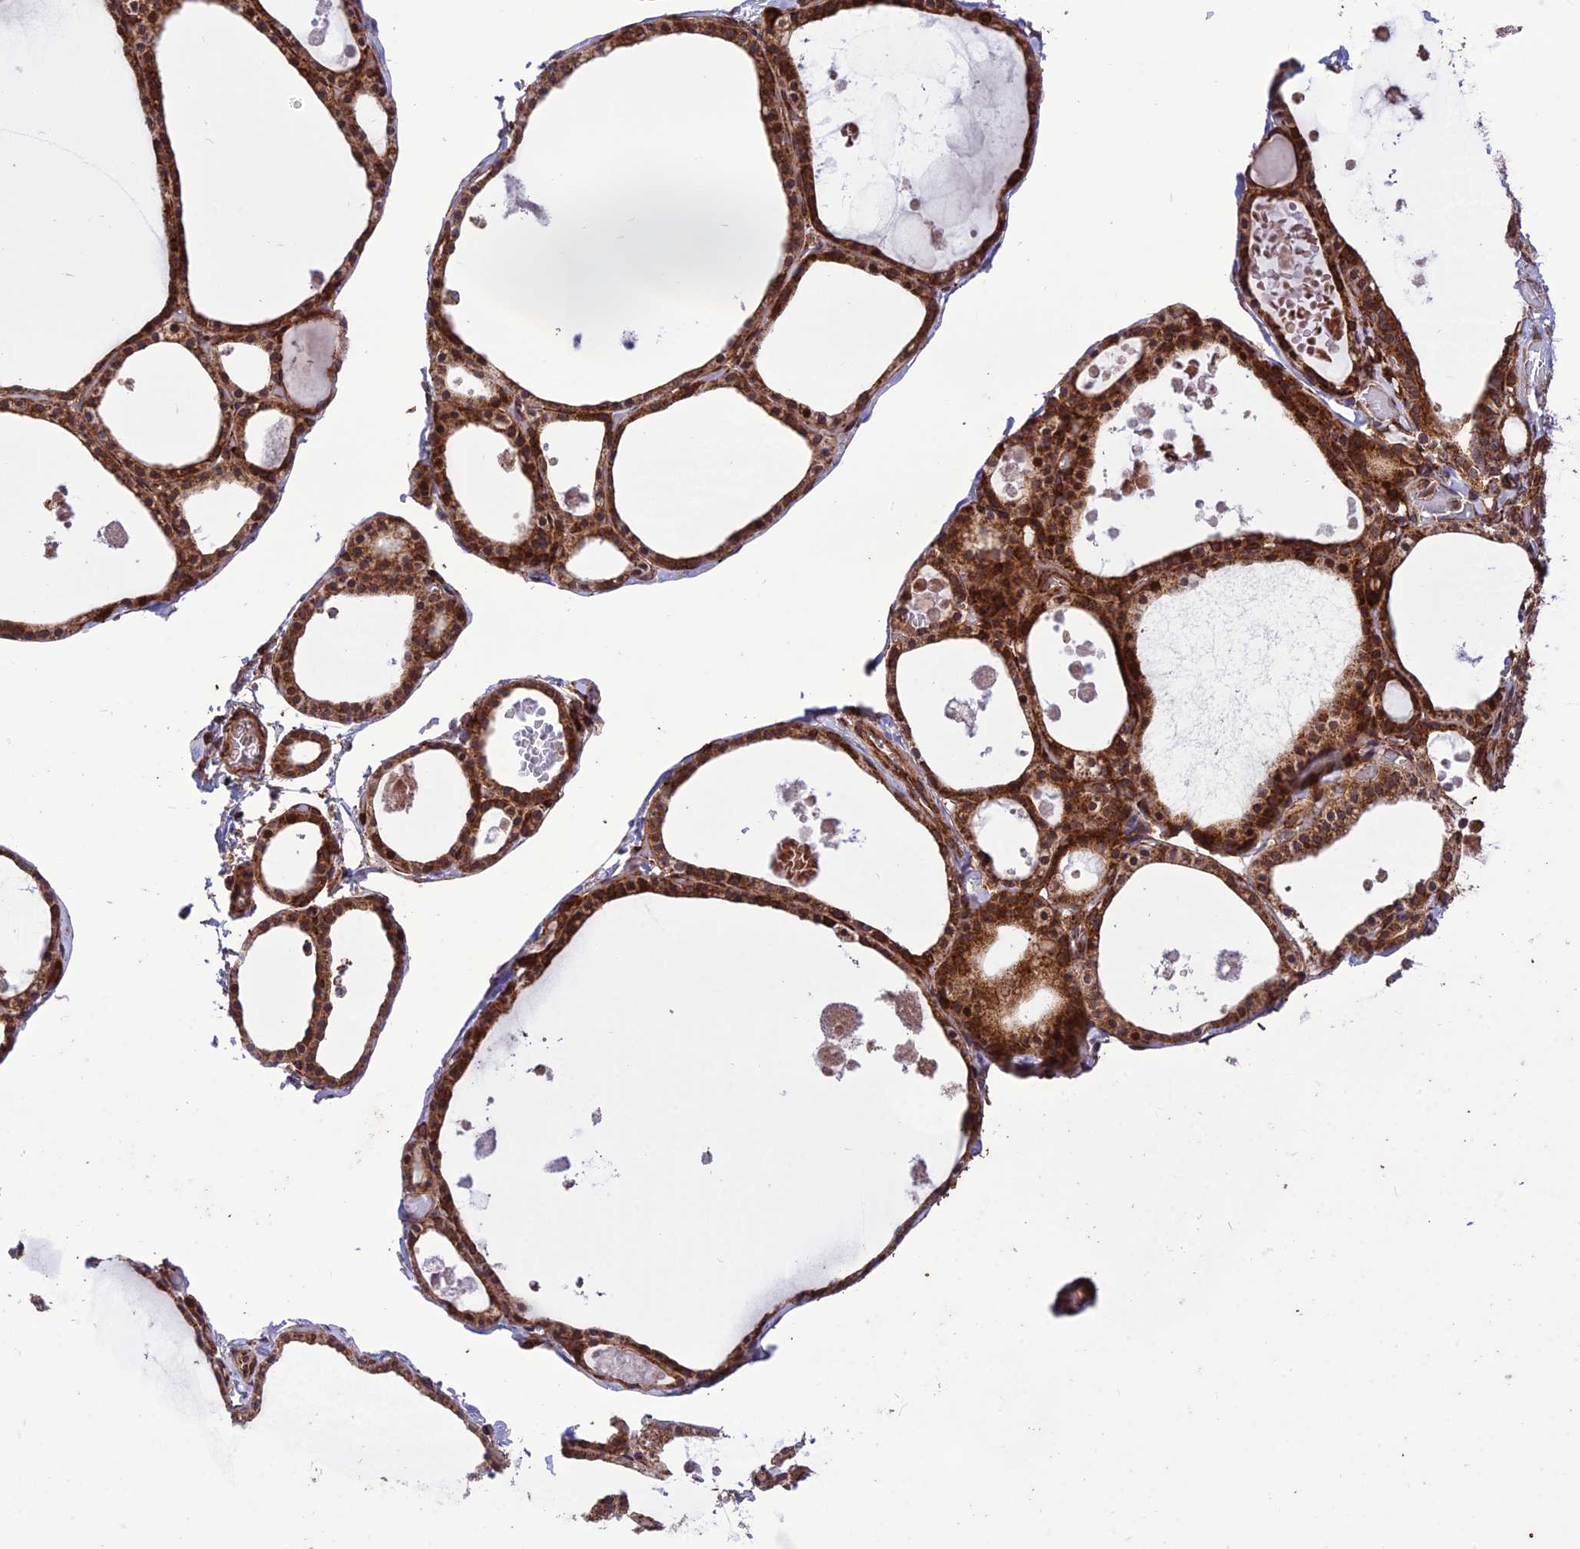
{"staining": {"intensity": "strong", "quantity": ">75%", "location": "cytoplasmic/membranous,nuclear"}, "tissue": "thyroid gland", "cell_type": "Glandular cells", "image_type": "normal", "snomed": [{"axis": "morphology", "description": "Normal tissue, NOS"}, {"axis": "topography", "description": "Thyroid gland"}], "caption": "The immunohistochemical stain highlights strong cytoplasmic/membranous,nuclear expression in glandular cells of unremarkable thyroid gland.", "gene": "CRTAP", "patient": {"sex": "male", "age": 56}}